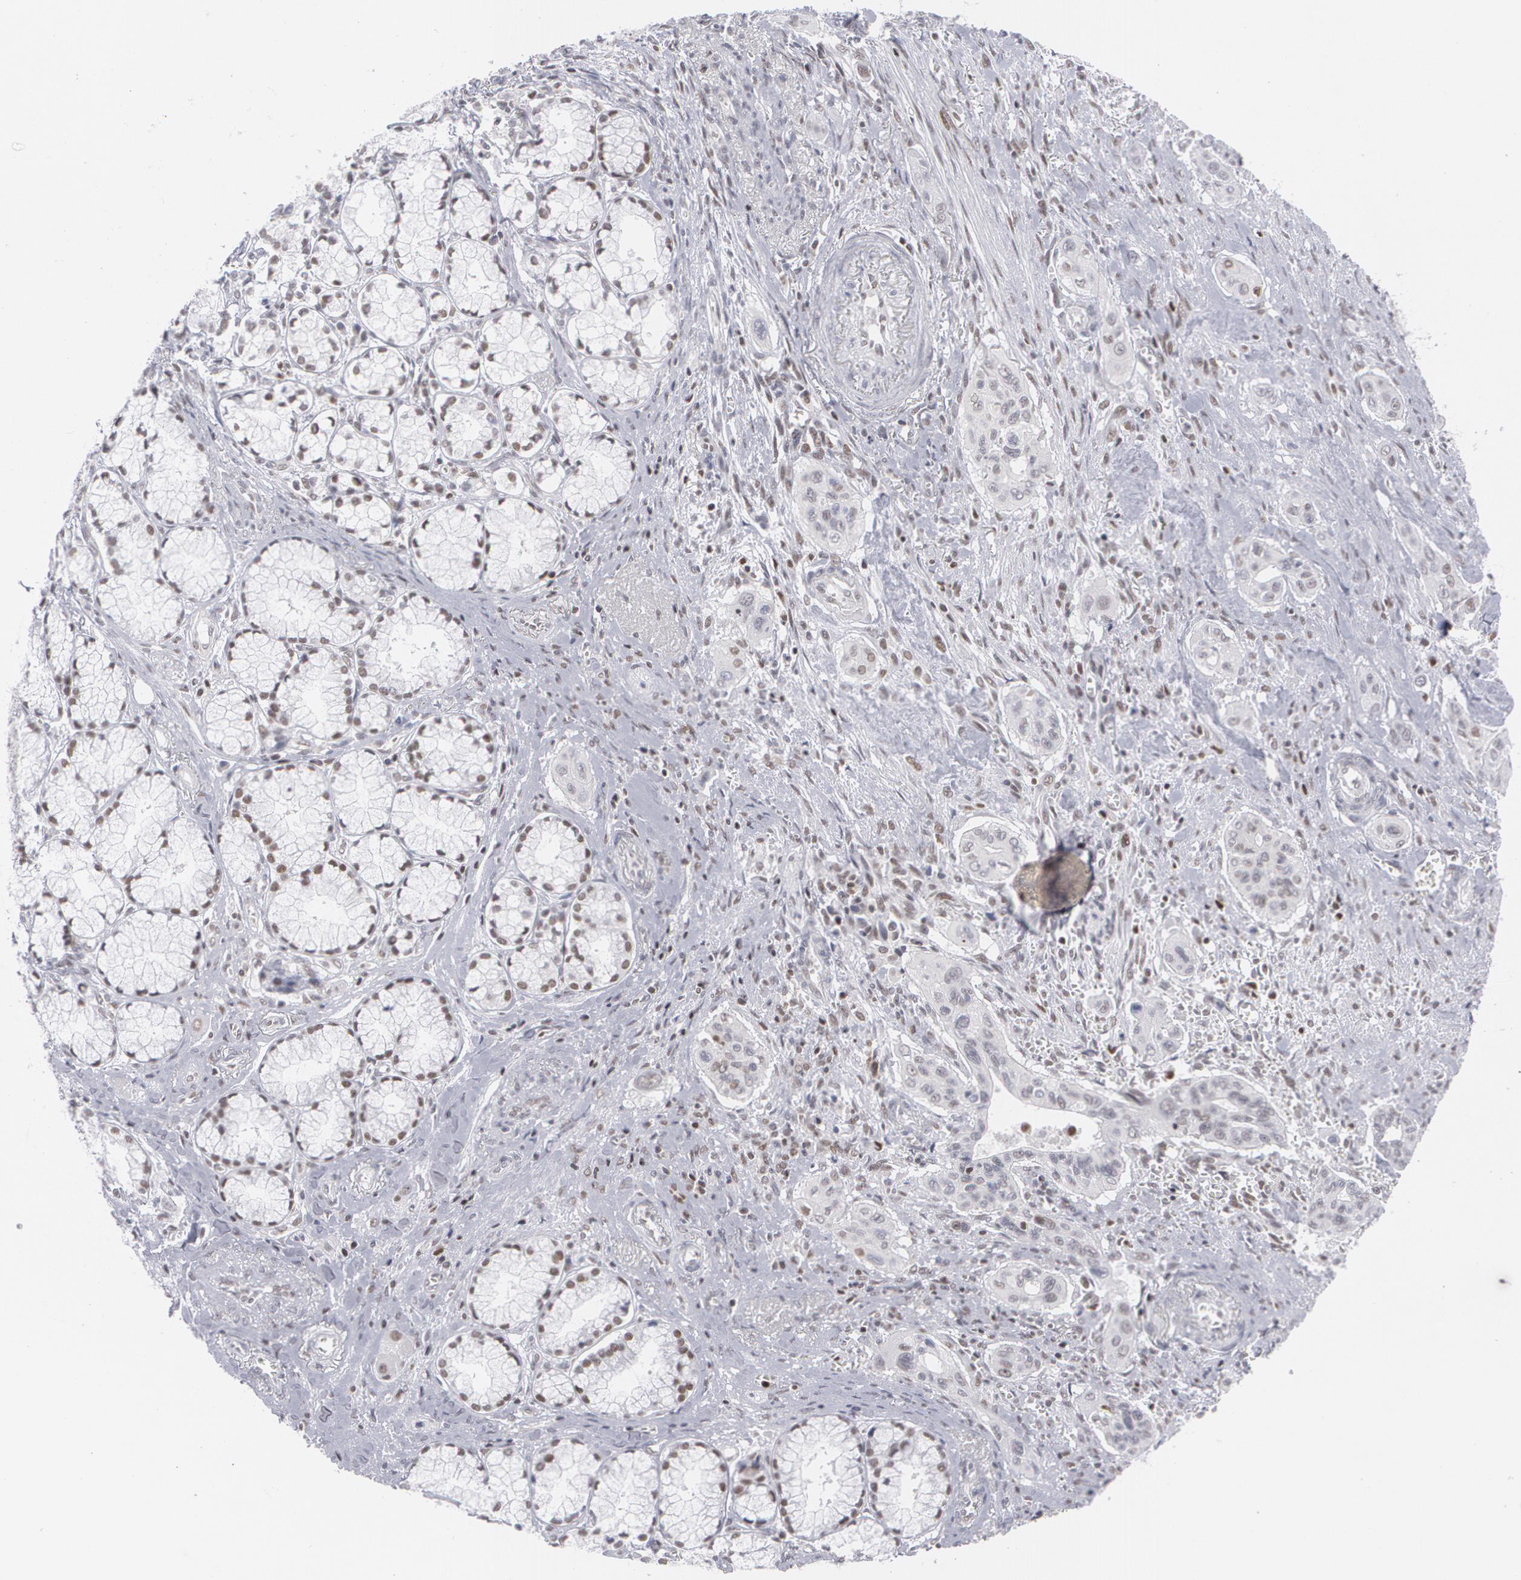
{"staining": {"intensity": "weak", "quantity": "25%-75%", "location": "nuclear"}, "tissue": "pancreatic cancer", "cell_type": "Tumor cells", "image_type": "cancer", "snomed": [{"axis": "morphology", "description": "Adenocarcinoma, NOS"}, {"axis": "topography", "description": "Pancreas"}], "caption": "Immunohistochemistry (DAB) staining of human pancreatic adenocarcinoma reveals weak nuclear protein expression in approximately 25%-75% of tumor cells. (Stains: DAB (3,3'-diaminobenzidine) in brown, nuclei in blue, Microscopy: brightfield microscopy at high magnification).", "gene": "MCL1", "patient": {"sex": "male", "age": 77}}